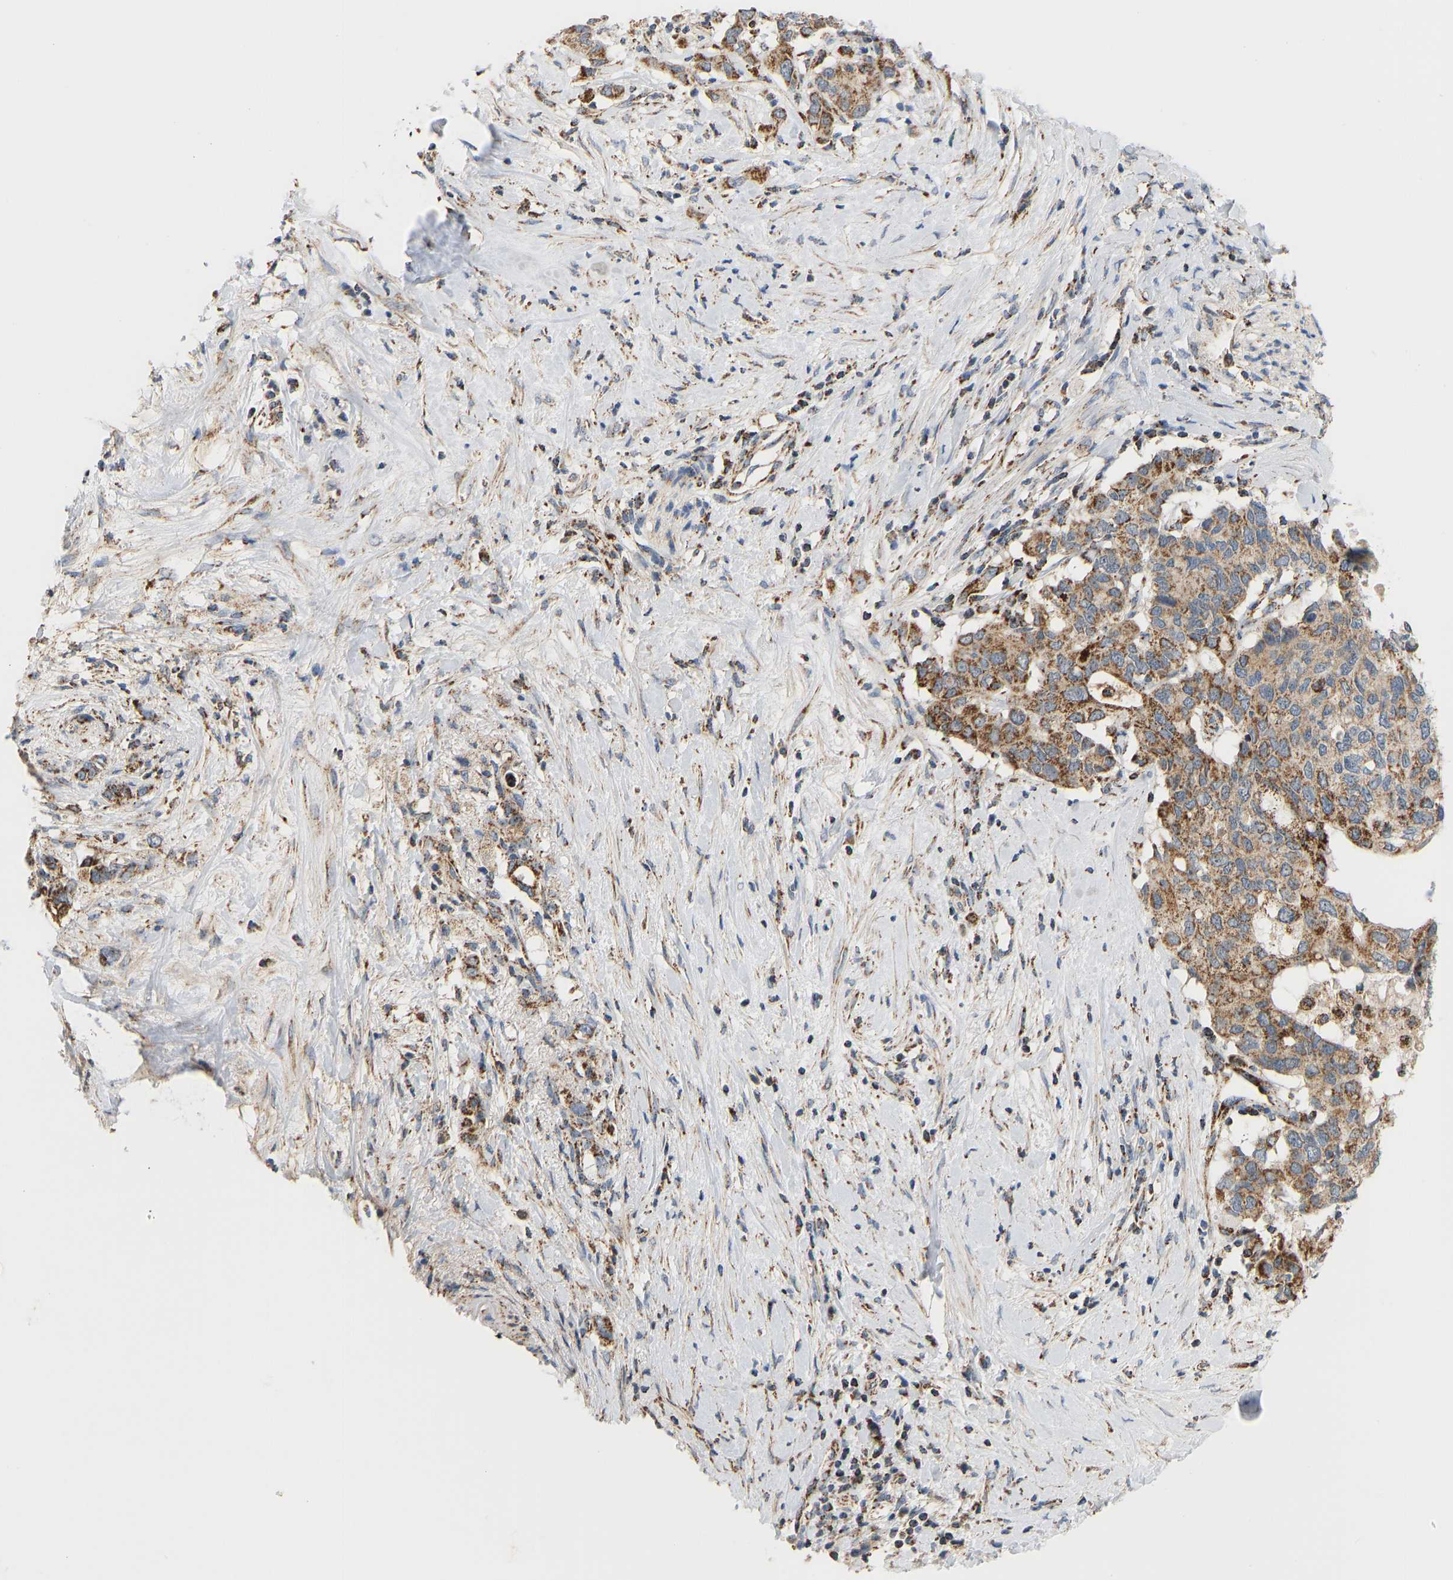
{"staining": {"intensity": "moderate", "quantity": ">75%", "location": "cytoplasmic/membranous"}, "tissue": "pancreatic cancer", "cell_type": "Tumor cells", "image_type": "cancer", "snomed": [{"axis": "morphology", "description": "Adenocarcinoma, NOS"}, {"axis": "topography", "description": "Pancreas"}], "caption": "This photomicrograph displays immunohistochemistry staining of pancreatic adenocarcinoma, with medium moderate cytoplasmic/membranous expression in approximately >75% of tumor cells.", "gene": "GPSM2", "patient": {"sex": "female", "age": 56}}